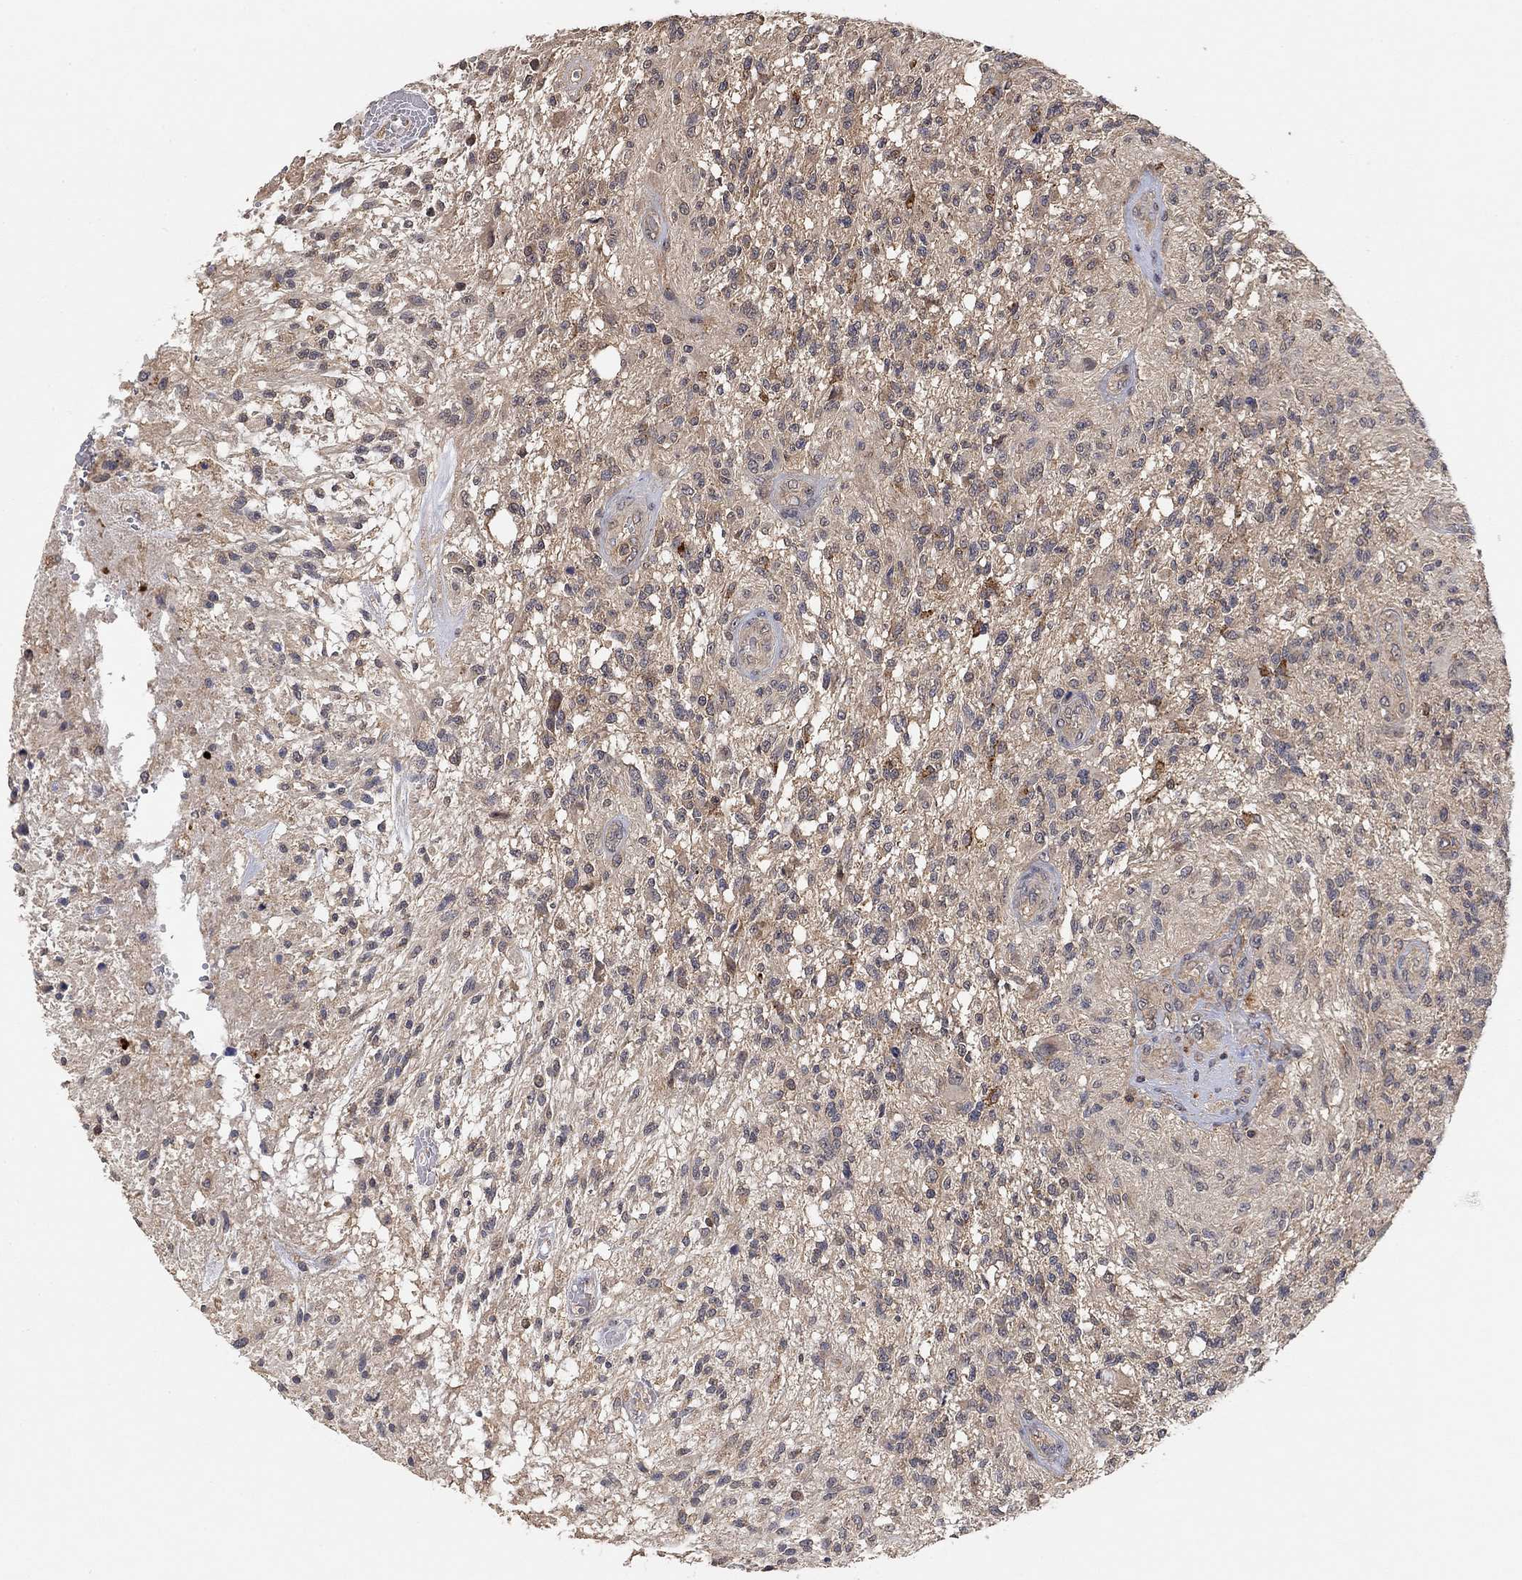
{"staining": {"intensity": "negative", "quantity": "none", "location": "none"}, "tissue": "glioma", "cell_type": "Tumor cells", "image_type": "cancer", "snomed": [{"axis": "morphology", "description": "Glioma, malignant, High grade"}, {"axis": "topography", "description": "Brain"}], "caption": "There is no significant positivity in tumor cells of malignant glioma (high-grade). Nuclei are stained in blue.", "gene": "CCDC43", "patient": {"sex": "male", "age": 56}}